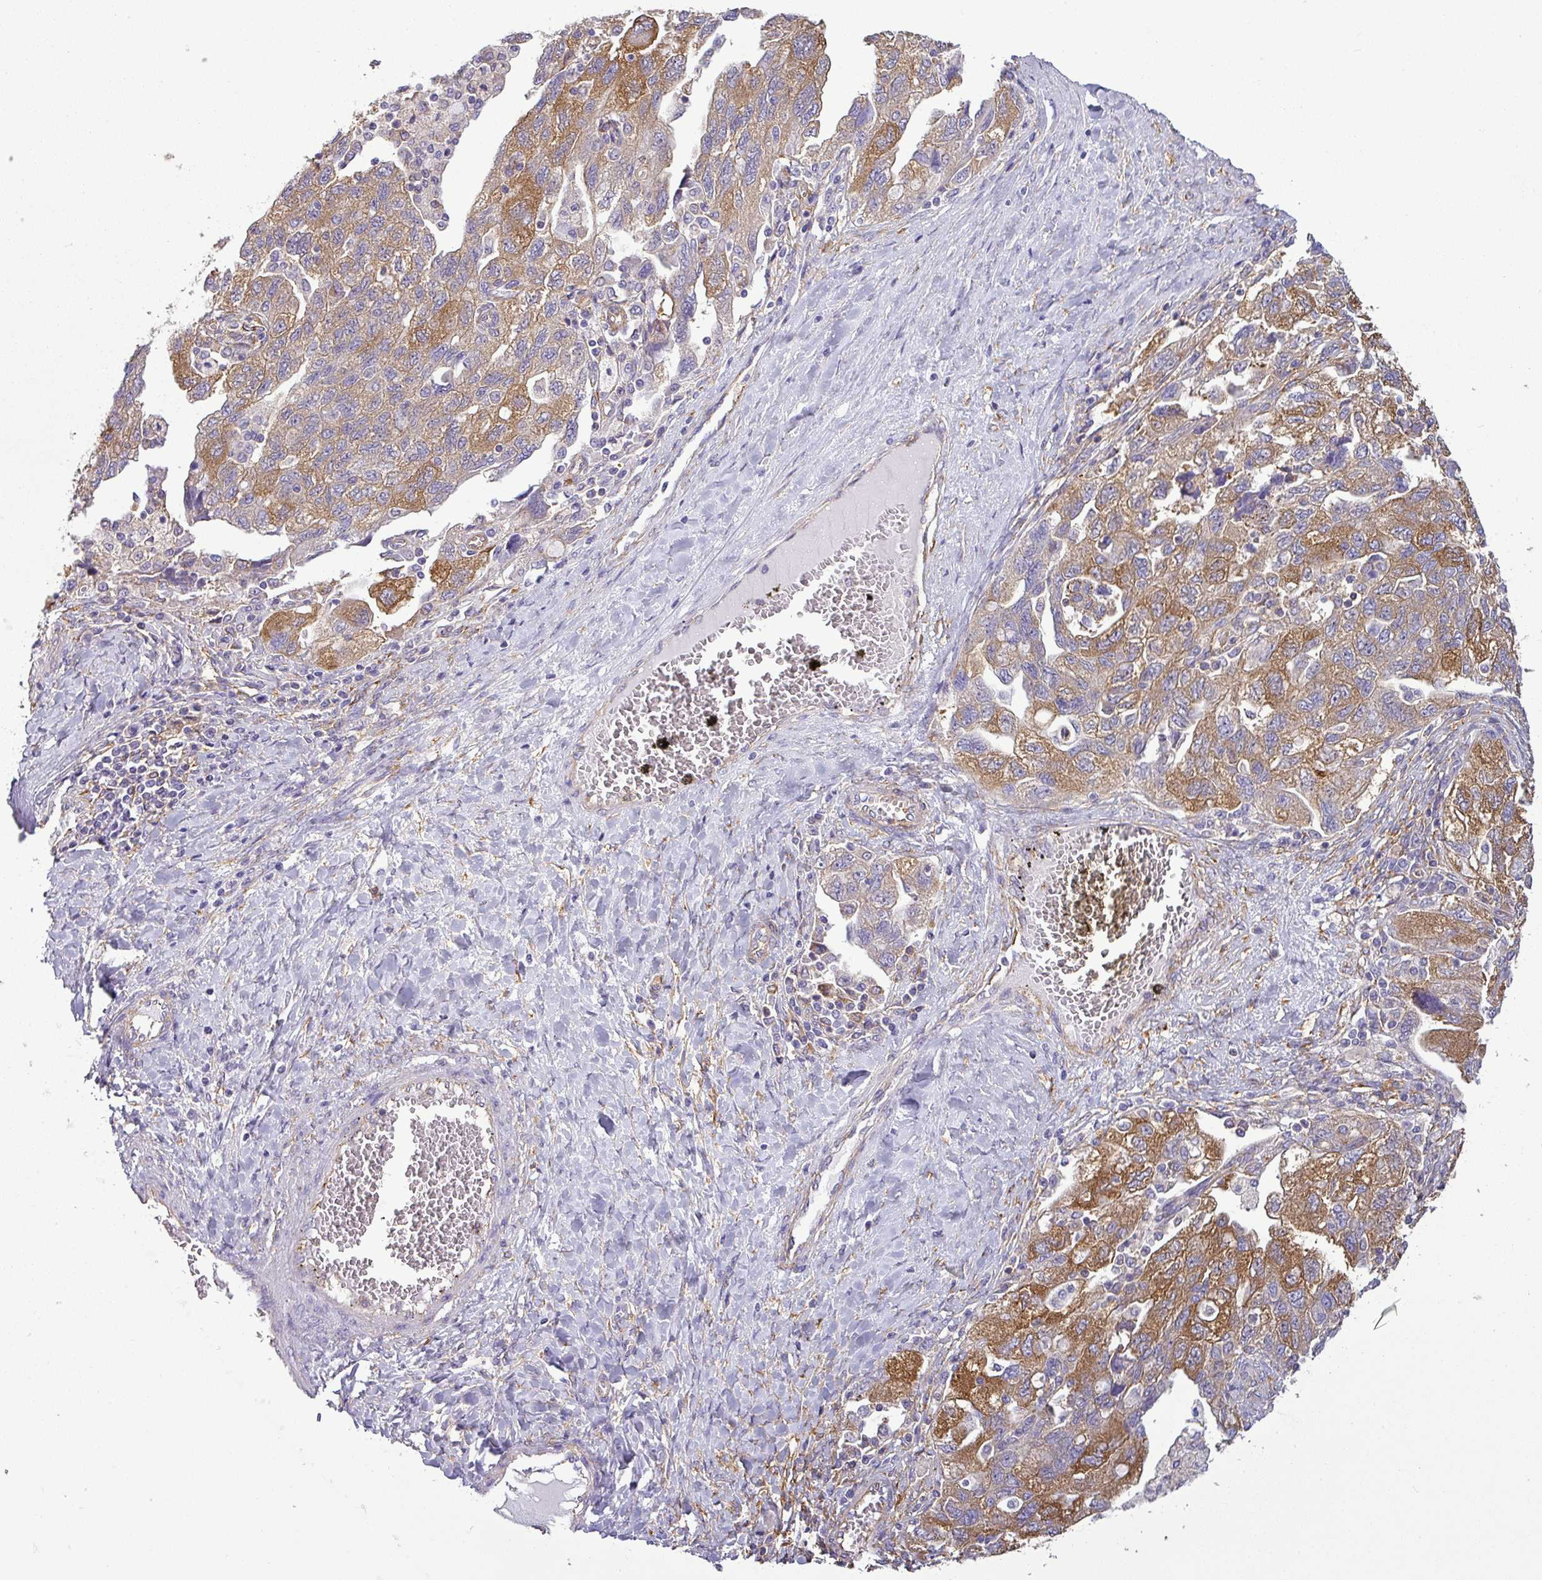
{"staining": {"intensity": "moderate", "quantity": "25%-75%", "location": "cytoplasmic/membranous"}, "tissue": "ovarian cancer", "cell_type": "Tumor cells", "image_type": "cancer", "snomed": [{"axis": "morphology", "description": "Carcinoma, NOS"}, {"axis": "morphology", "description": "Cystadenocarcinoma, serous, NOS"}, {"axis": "topography", "description": "Ovary"}], "caption": "Protein expression by immunohistochemistry demonstrates moderate cytoplasmic/membranous staining in about 25%-75% of tumor cells in ovarian cancer.", "gene": "XNDC1N", "patient": {"sex": "female", "age": 69}}